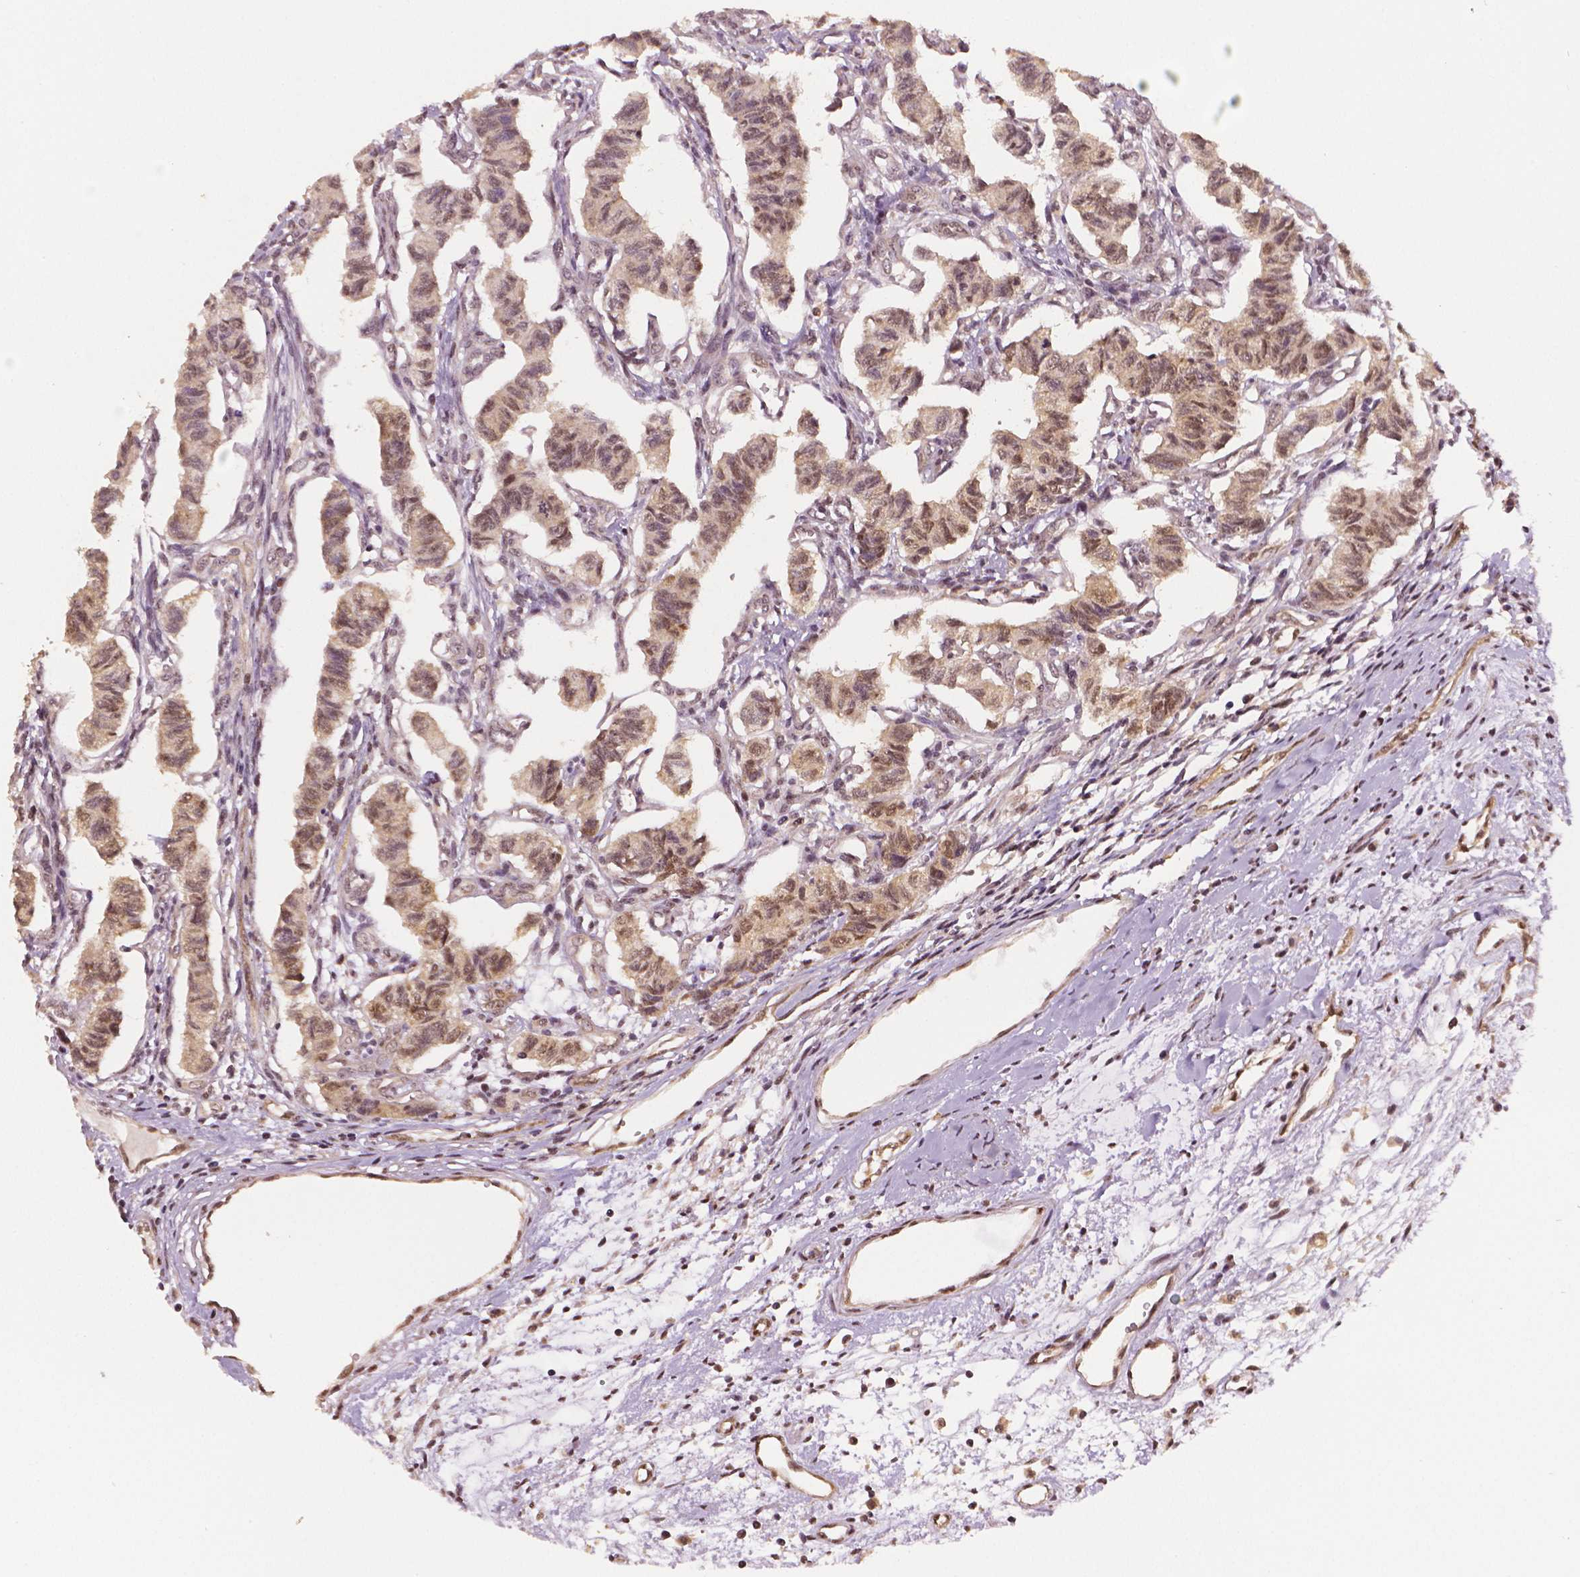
{"staining": {"intensity": "weak", "quantity": ">75%", "location": "cytoplasmic/membranous,nuclear"}, "tissue": "carcinoid", "cell_type": "Tumor cells", "image_type": "cancer", "snomed": [{"axis": "morphology", "description": "Carcinoid, malignant, NOS"}, {"axis": "topography", "description": "Kidney"}], "caption": "Carcinoid tissue shows weak cytoplasmic/membranous and nuclear staining in about >75% of tumor cells, visualized by immunohistochemistry.", "gene": "STAT3", "patient": {"sex": "female", "age": 41}}